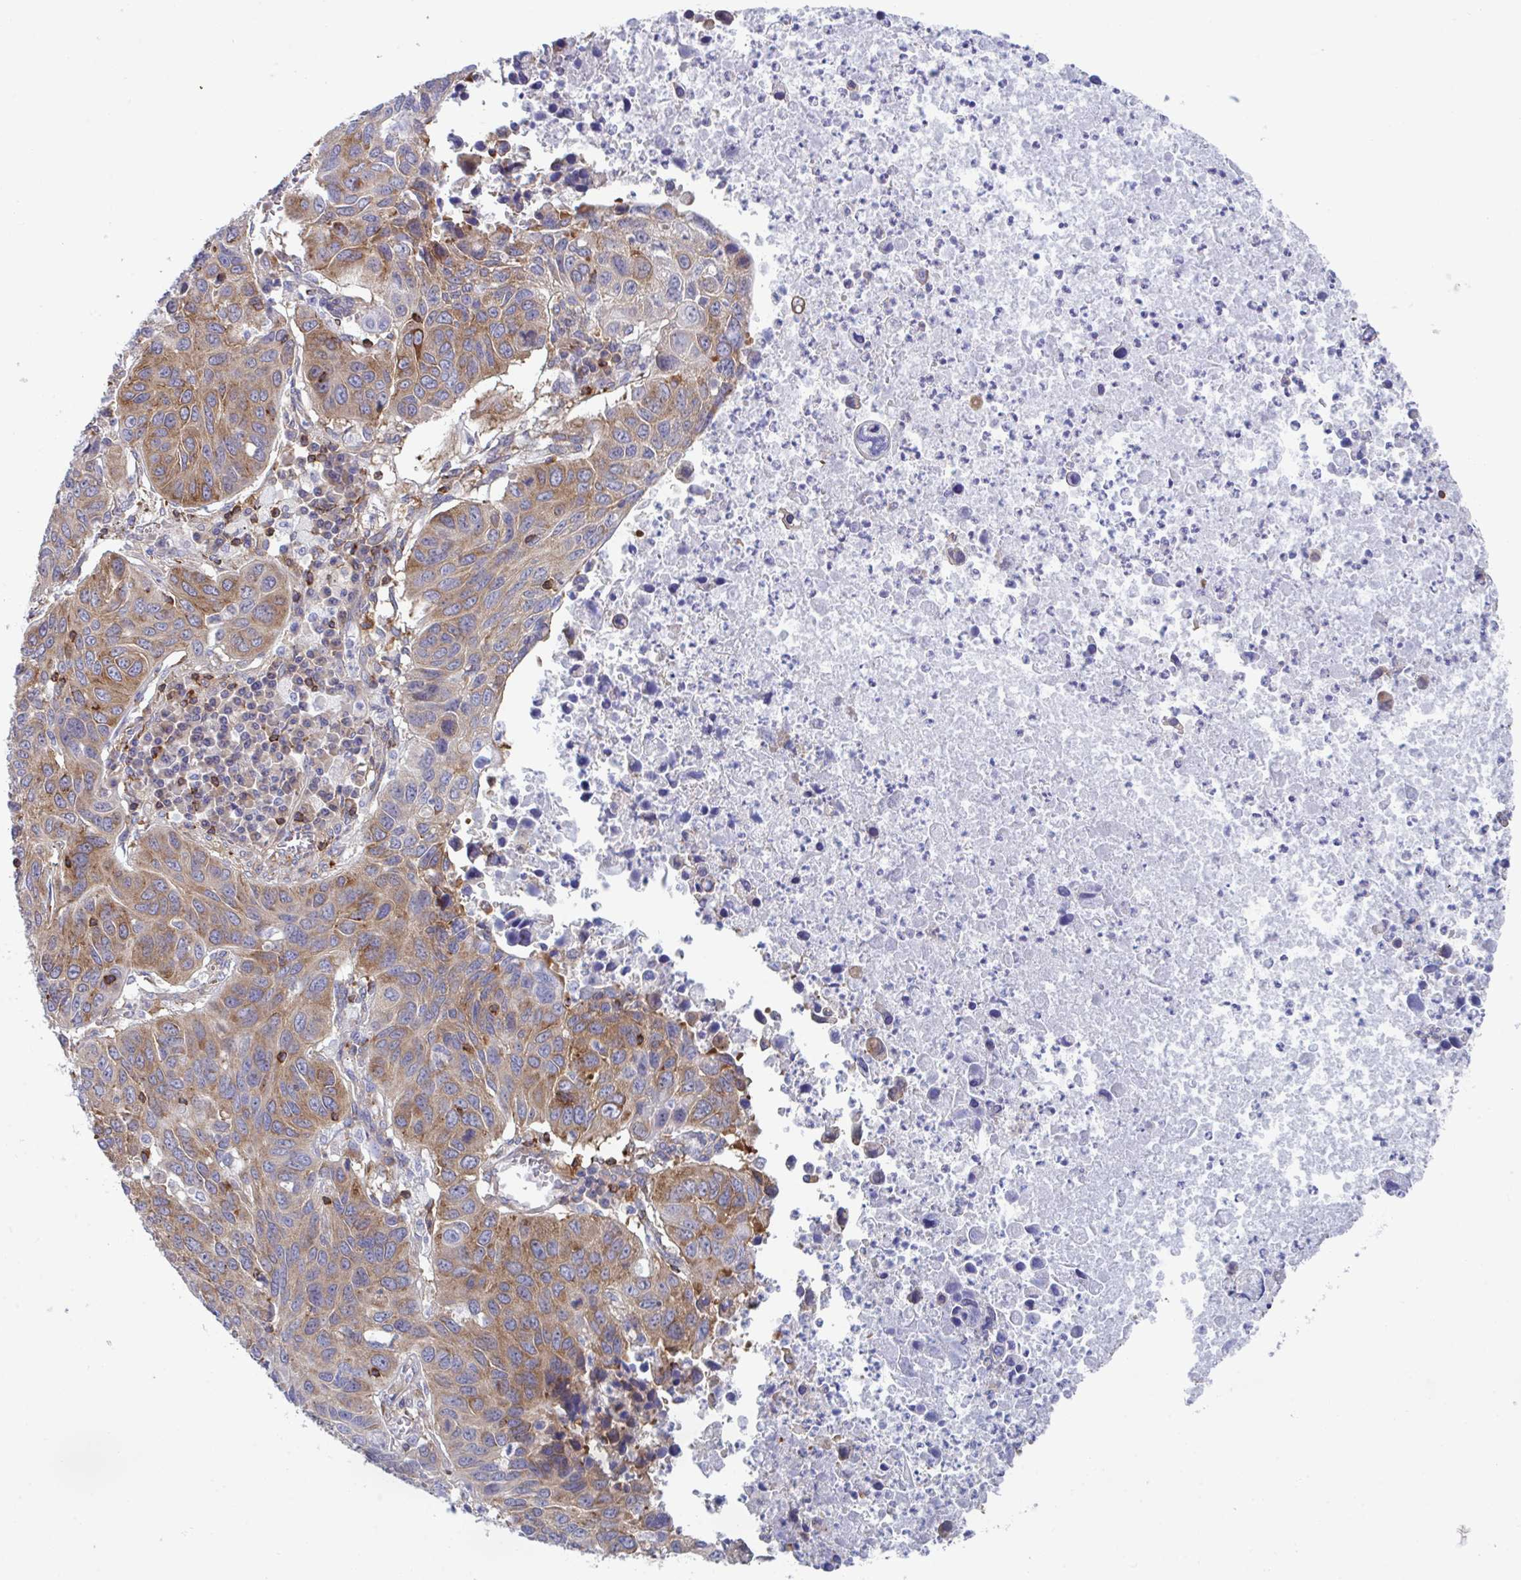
{"staining": {"intensity": "moderate", "quantity": ">75%", "location": "cytoplasmic/membranous"}, "tissue": "lung cancer", "cell_type": "Tumor cells", "image_type": "cancer", "snomed": [{"axis": "morphology", "description": "Squamous cell carcinoma, NOS"}, {"axis": "topography", "description": "Lung"}], "caption": "Tumor cells demonstrate medium levels of moderate cytoplasmic/membranous expression in about >75% of cells in human lung squamous cell carcinoma. Immunohistochemistry (ihc) stains the protein of interest in brown and the nuclei are stained blue.", "gene": "WNK1", "patient": {"sex": "female", "age": 61}}